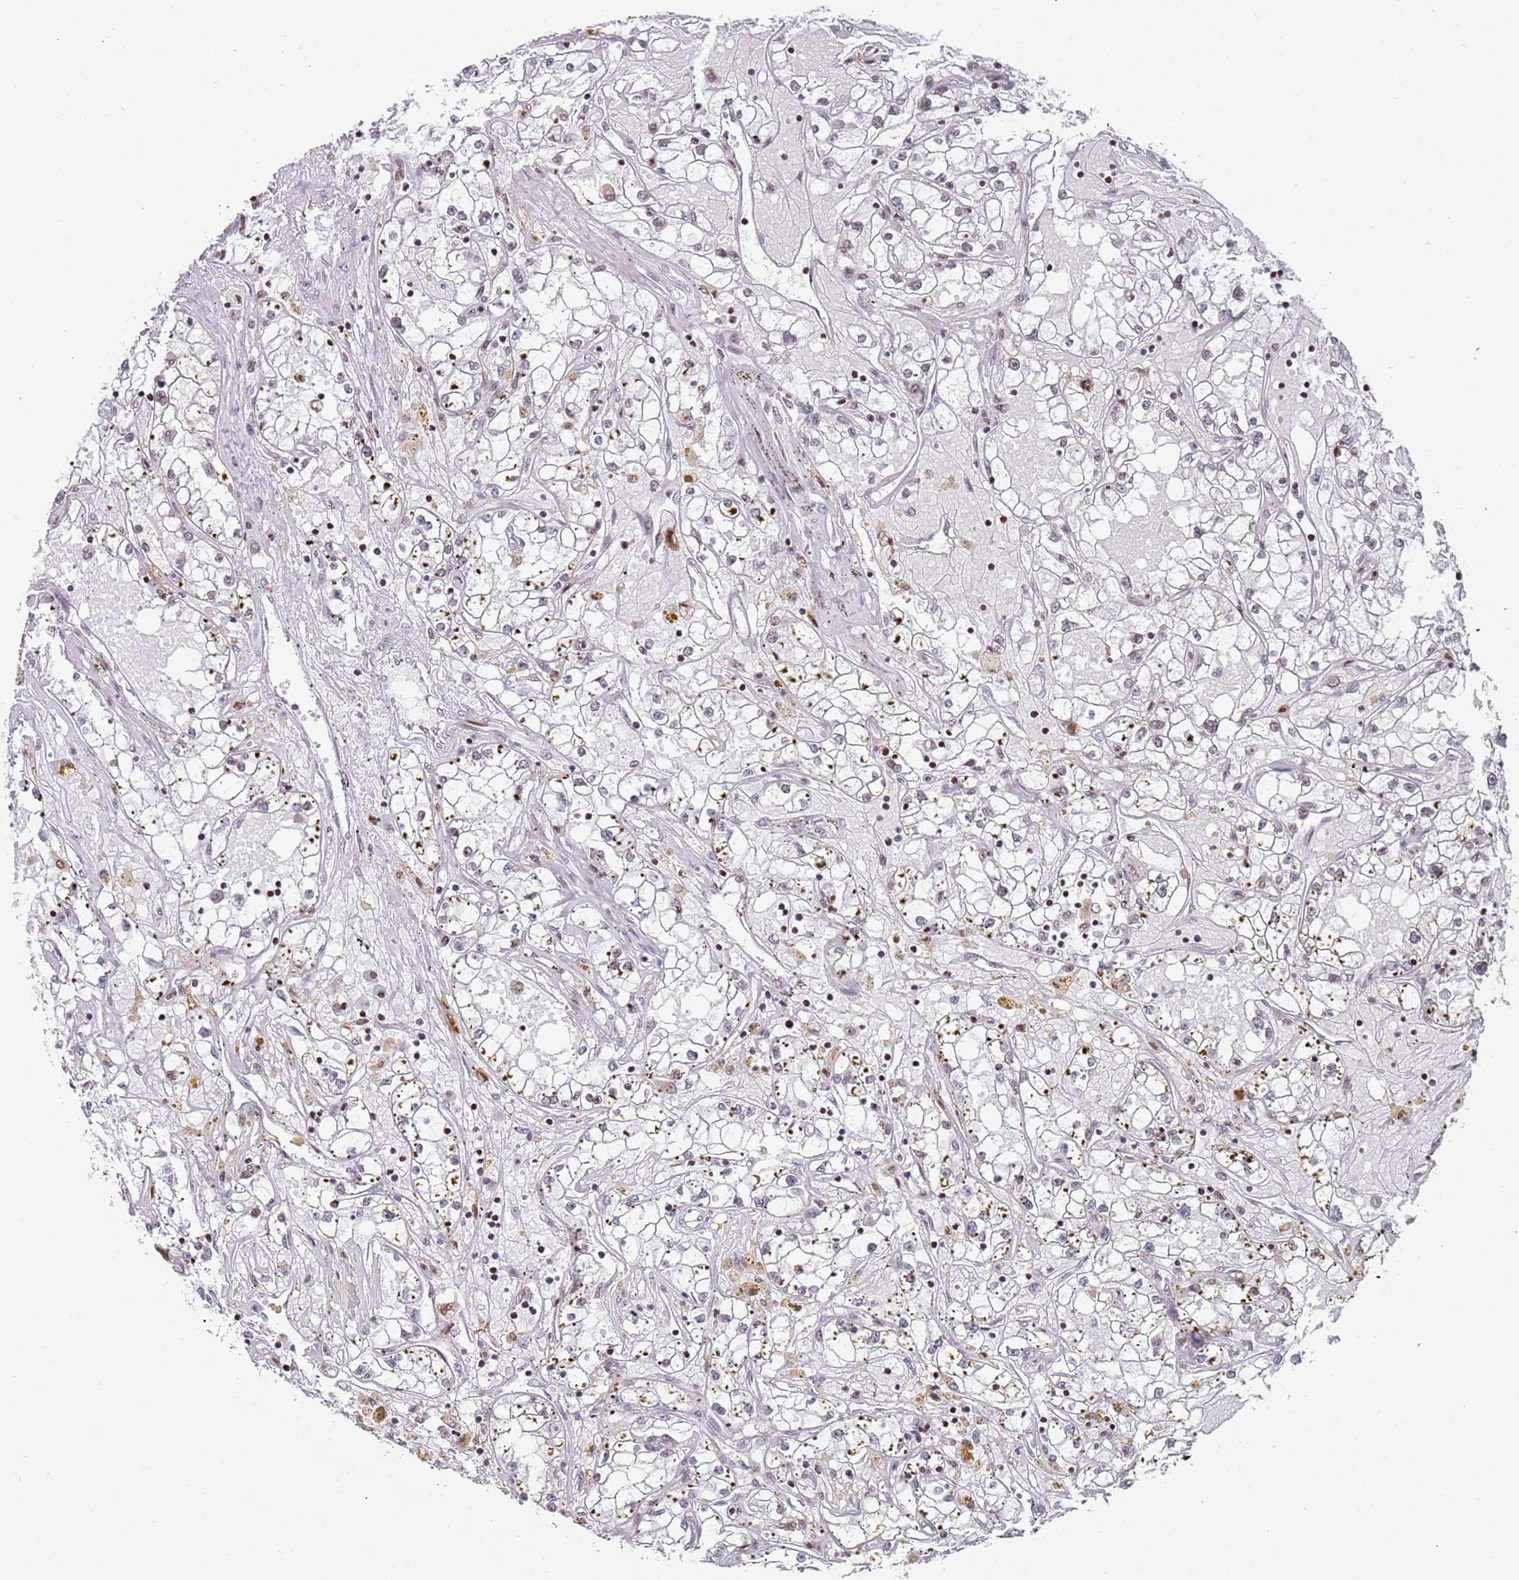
{"staining": {"intensity": "moderate", "quantity": "<25%", "location": "nuclear"}, "tissue": "renal cancer", "cell_type": "Tumor cells", "image_type": "cancer", "snomed": [{"axis": "morphology", "description": "Adenocarcinoma, NOS"}, {"axis": "topography", "description": "Kidney"}], "caption": "A photomicrograph of adenocarcinoma (renal) stained for a protein exhibits moderate nuclear brown staining in tumor cells.", "gene": "HDAC8", "patient": {"sex": "male", "age": 56}}